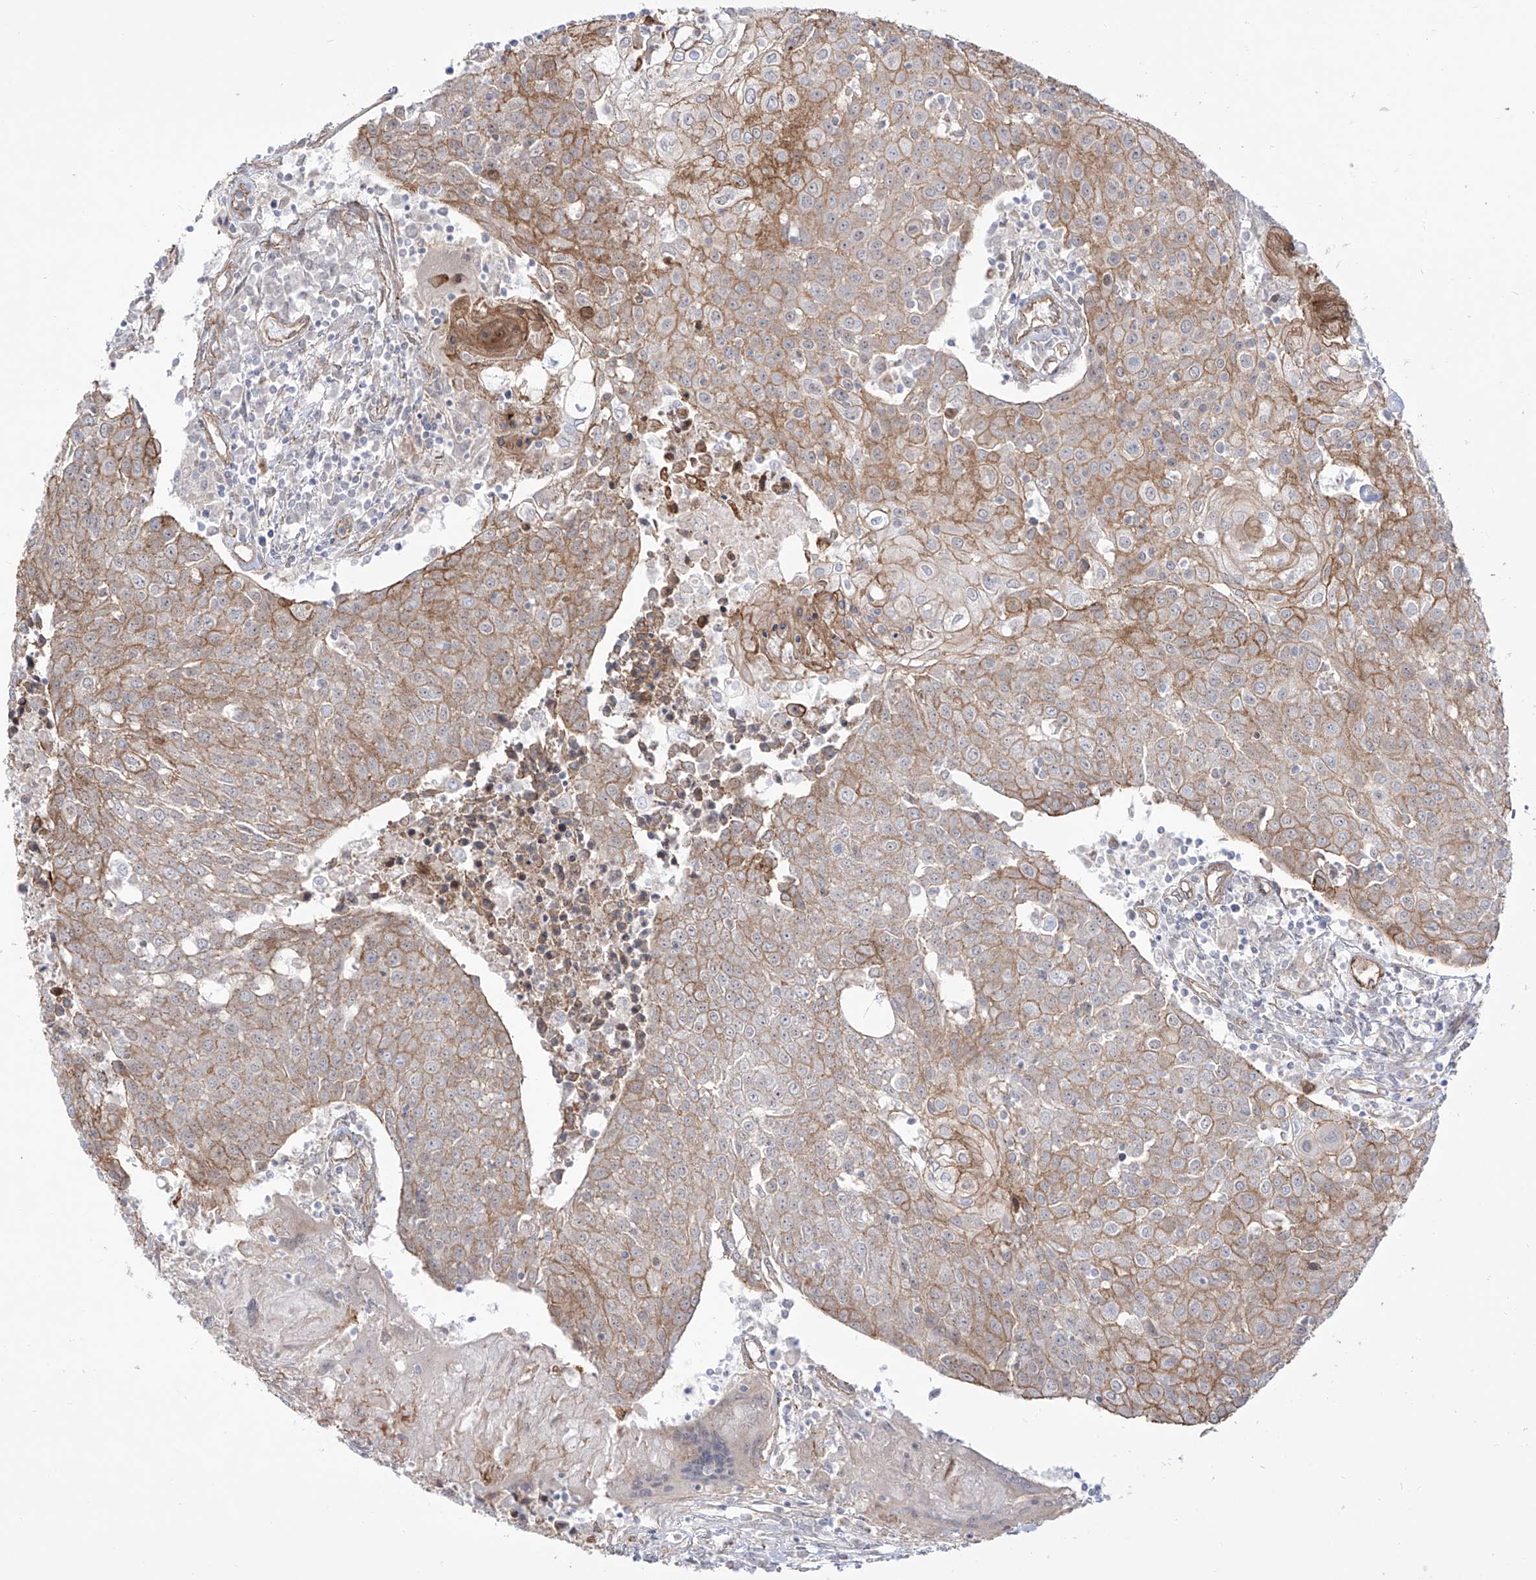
{"staining": {"intensity": "moderate", "quantity": "25%-75%", "location": "cytoplasmic/membranous"}, "tissue": "urothelial cancer", "cell_type": "Tumor cells", "image_type": "cancer", "snomed": [{"axis": "morphology", "description": "Urothelial carcinoma, High grade"}, {"axis": "topography", "description": "Urinary bladder"}], "caption": "The photomicrograph reveals immunohistochemical staining of urothelial carcinoma (high-grade). There is moderate cytoplasmic/membranous expression is identified in approximately 25%-75% of tumor cells. The protein is stained brown, and the nuclei are stained in blue (DAB IHC with brightfield microscopy, high magnification).", "gene": "ZNF180", "patient": {"sex": "female", "age": 85}}